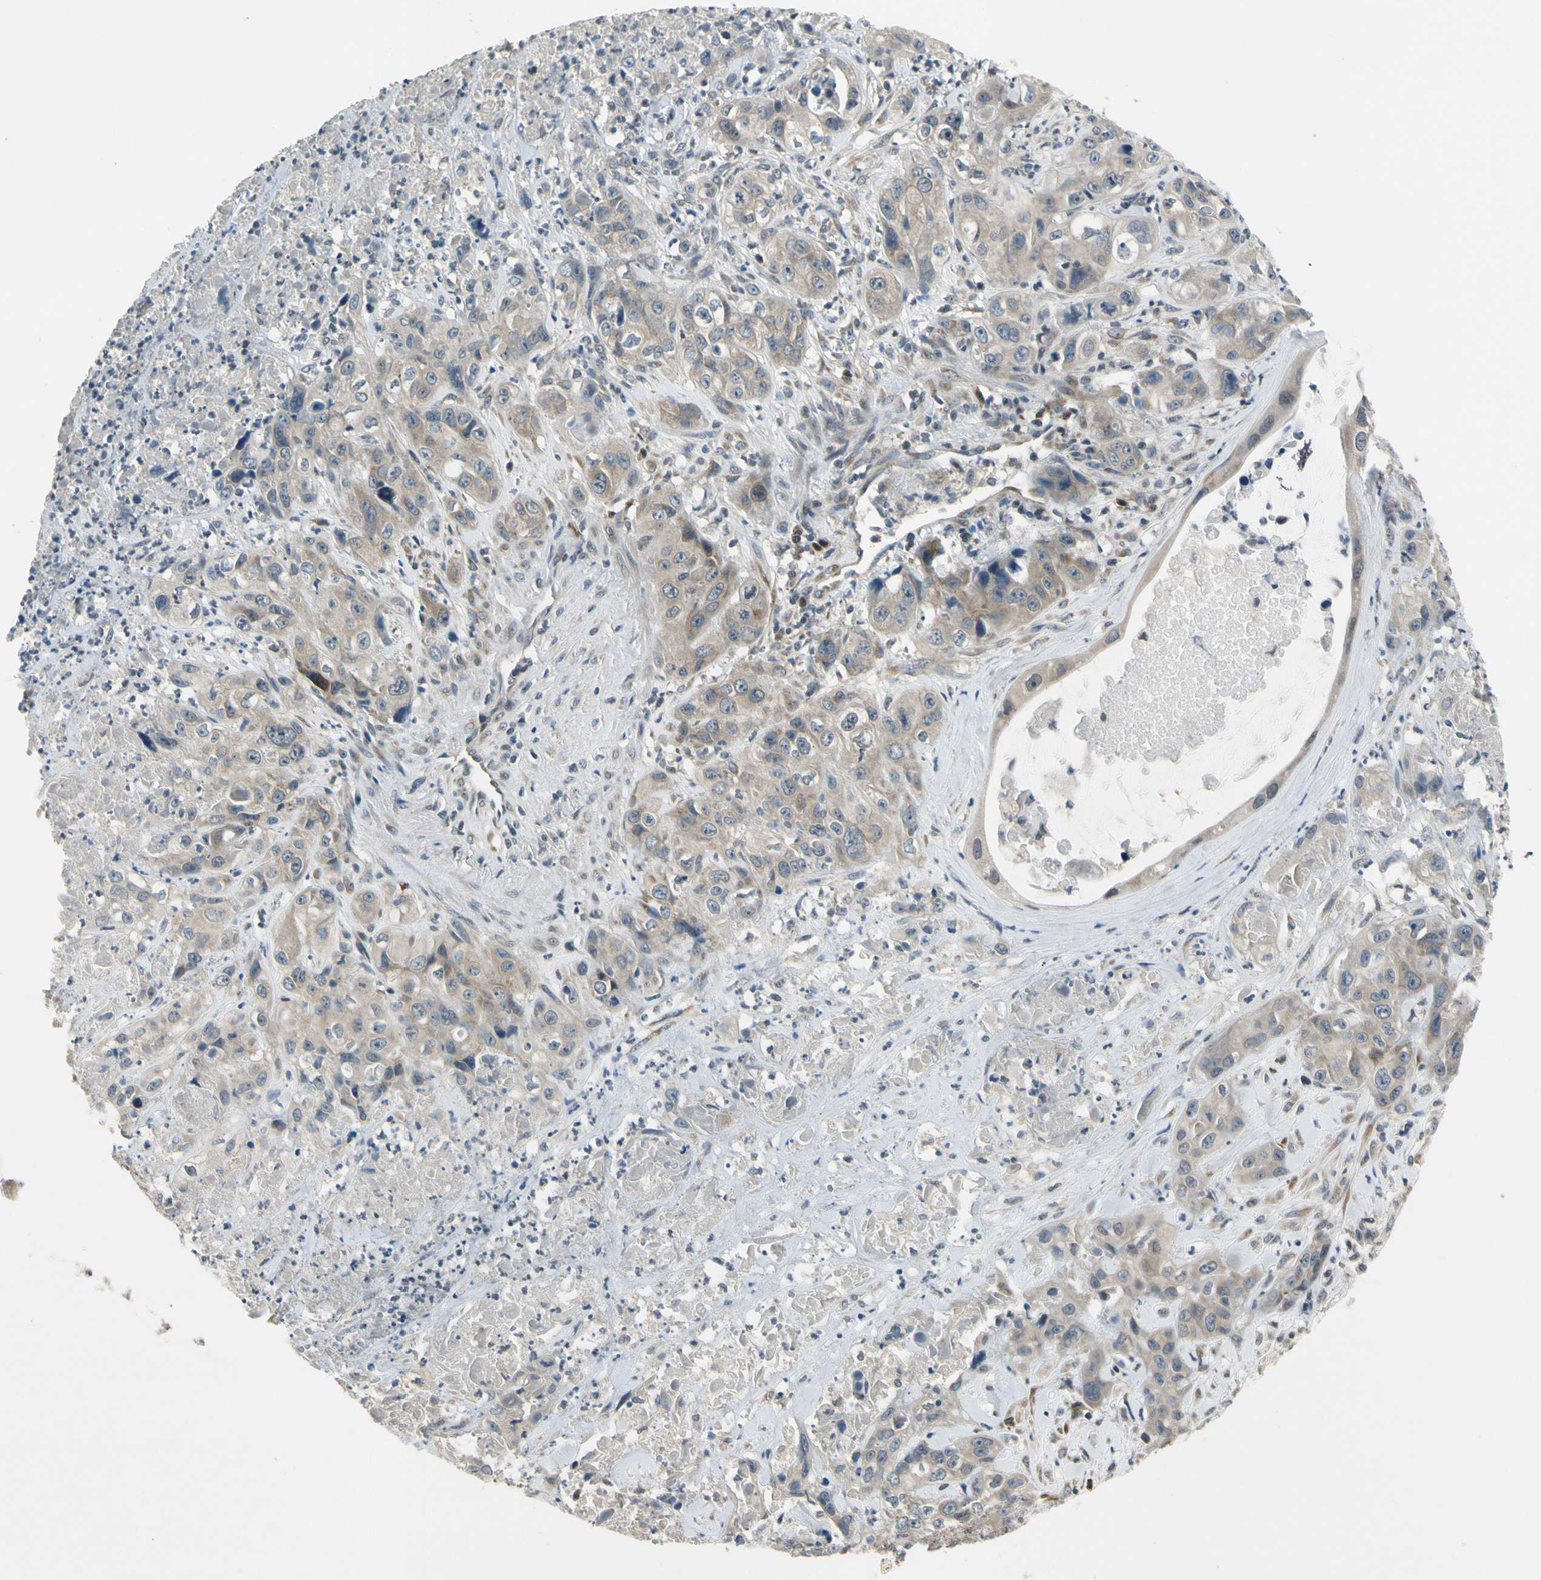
{"staining": {"intensity": "weak", "quantity": "25%-75%", "location": "cytoplasmic/membranous"}, "tissue": "liver cancer", "cell_type": "Tumor cells", "image_type": "cancer", "snomed": [{"axis": "morphology", "description": "Cholangiocarcinoma"}, {"axis": "topography", "description": "Liver"}], "caption": "Protein staining of liver cholangiocarcinoma tissue exhibits weak cytoplasmic/membranous expression in approximately 25%-75% of tumor cells.", "gene": "RPS6KB2", "patient": {"sex": "female", "age": 61}}